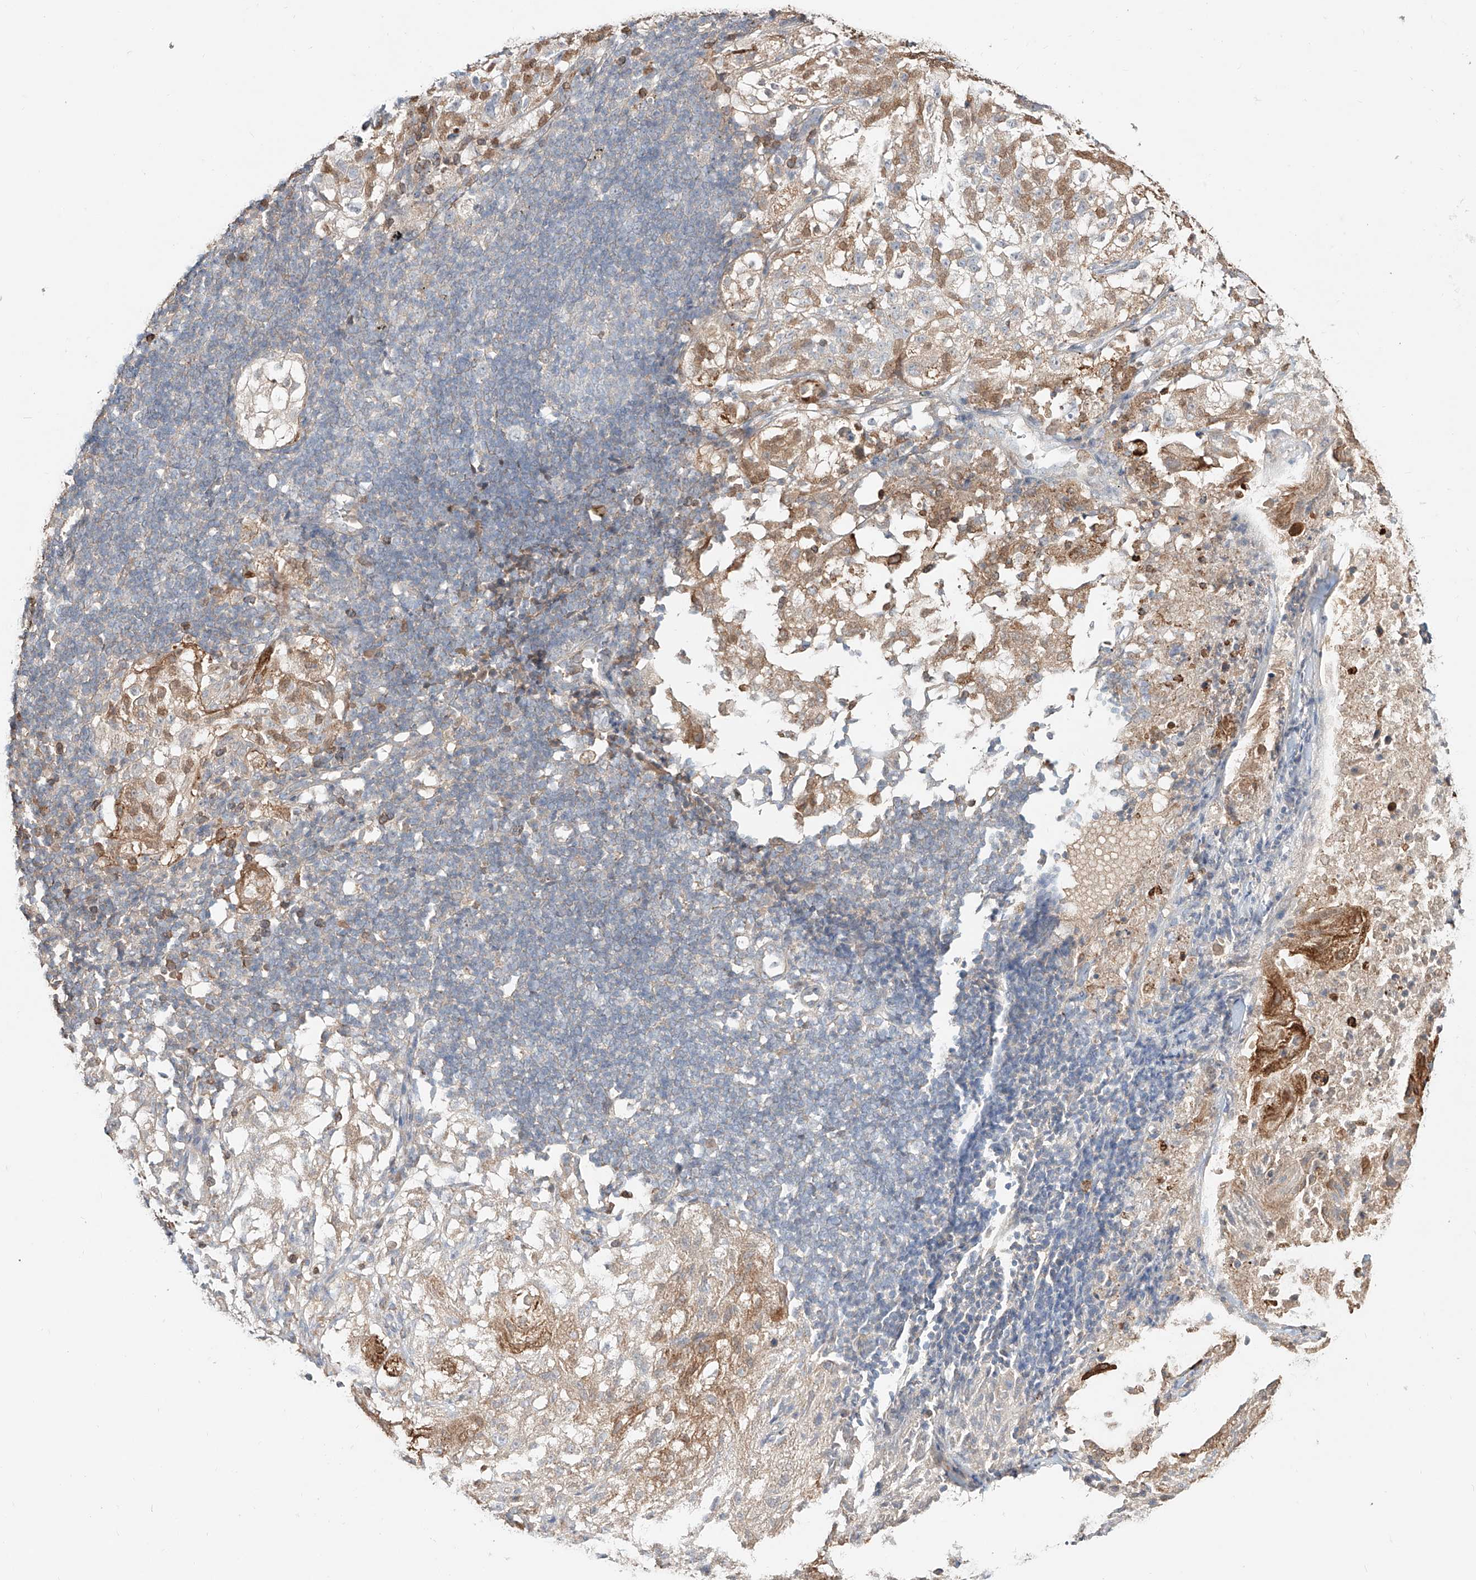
{"staining": {"intensity": "moderate", "quantity": "<25%", "location": "cytoplasmic/membranous"}, "tissue": "lung cancer", "cell_type": "Tumor cells", "image_type": "cancer", "snomed": [{"axis": "morphology", "description": "Inflammation, NOS"}, {"axis": "morphology", "description": "Squamous cell carcinoma, NOS"}, {"axis": "topography", "description": "Lymph node"}, {"axis": "topography", "description": "Soft tissue"}, {"axis": "topography", "description": "Lung"}], "caption": "This histopathology image displays lung cancer stained with immunohistochemistry (IHC) to label a protein in brown. The cytoplasmic/membranous of tumor cells show moderate positivity for the protein. Nuclei are counter-stained blue.", "gene": "ERO1A", "patient": {"sex": "male", "age": 66}}